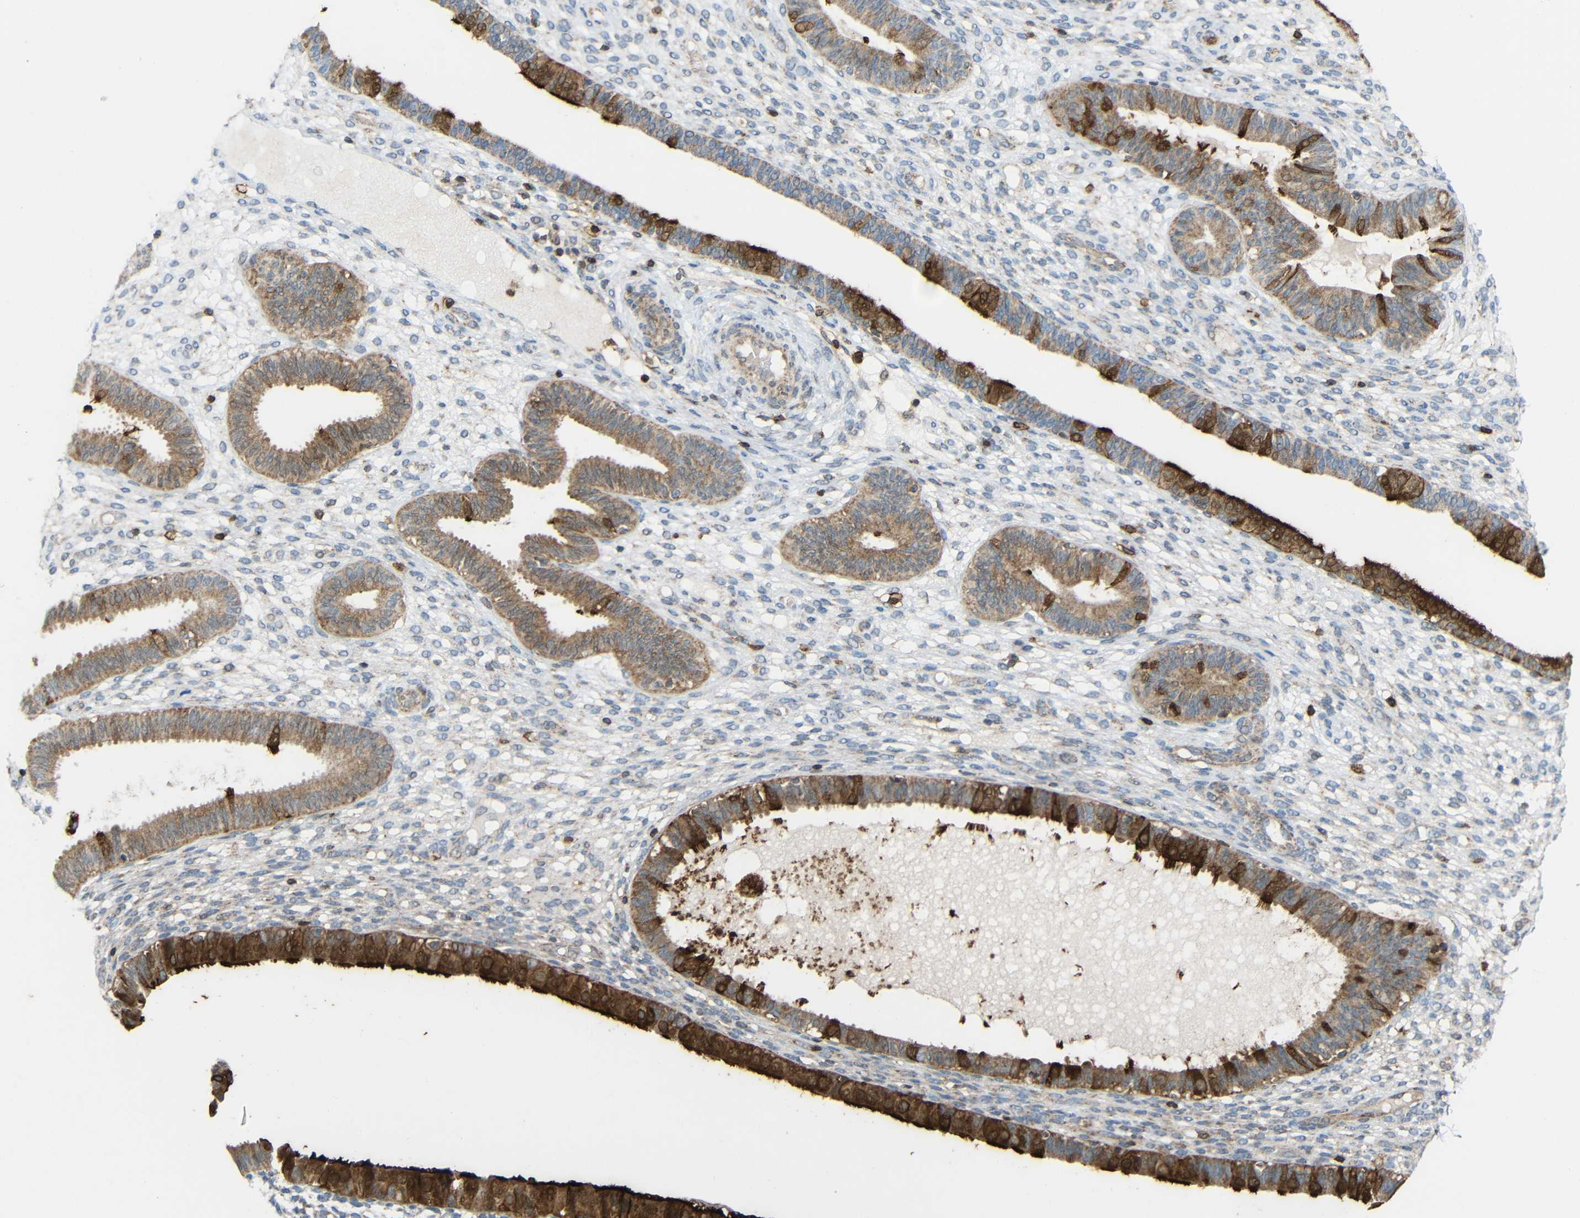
{"staining": {"intensity": "negative", "quantity": "none", "location": "none"}, "tissue": "endometrium", "cell_type": "Cells in endometrial stroma", "image_type": "normal", "snomed": [{"axis": "morphology", "description": "Normal tissue, NOS"}, {"axis": "topography", "description": "Endometrium"}], "caption": "DAB immunohistochemical staining of normal human endometrium exhibits no significant positivity in cells in endometrial stroma. (DAB IHC visualized using brightfield microscopy, high magnification).", "gene": "C1GALT1", "patient": {"sex": "female", "age": 61}}